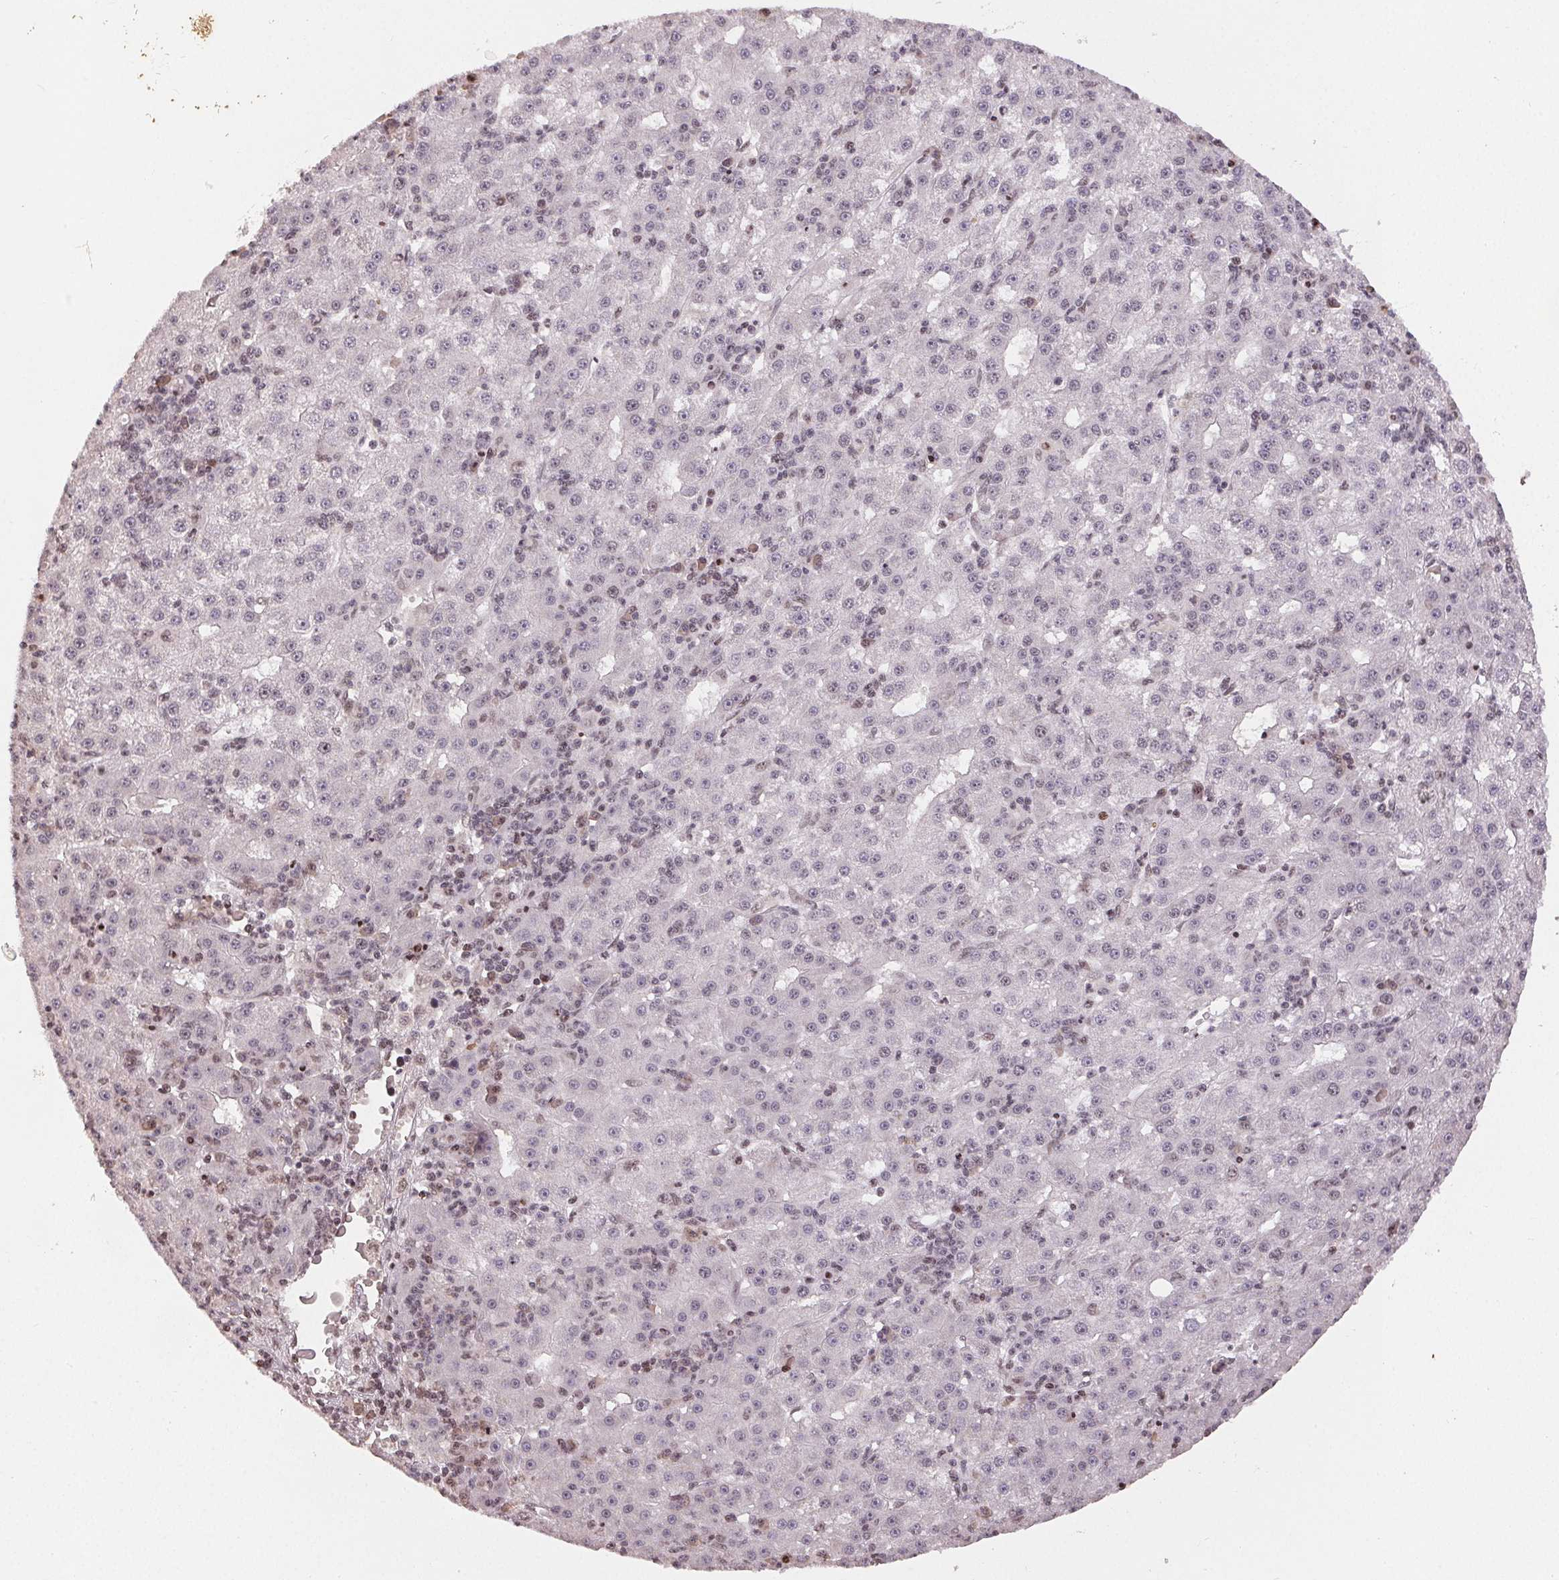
{"staining": {"intensity": "negative", "quantity": "none", "location": "none"}, "tissue": "liver cancer", "cell_type": "Tumor cells", "image_type": "cancer", "snomed": [{"axis": "morphology", "description": "Carcinoma, Hepatocellular, NOS"}, {"axis": "topography", "description": "Liver"}], "caption": "This is an immunohistochemistry photomicrograph of human liver hepatocellular carcinoma. There is no positivity in tumor cells.", "gene": "MAPKAPK2", "patient": {"sex": "male", "age": 76}}